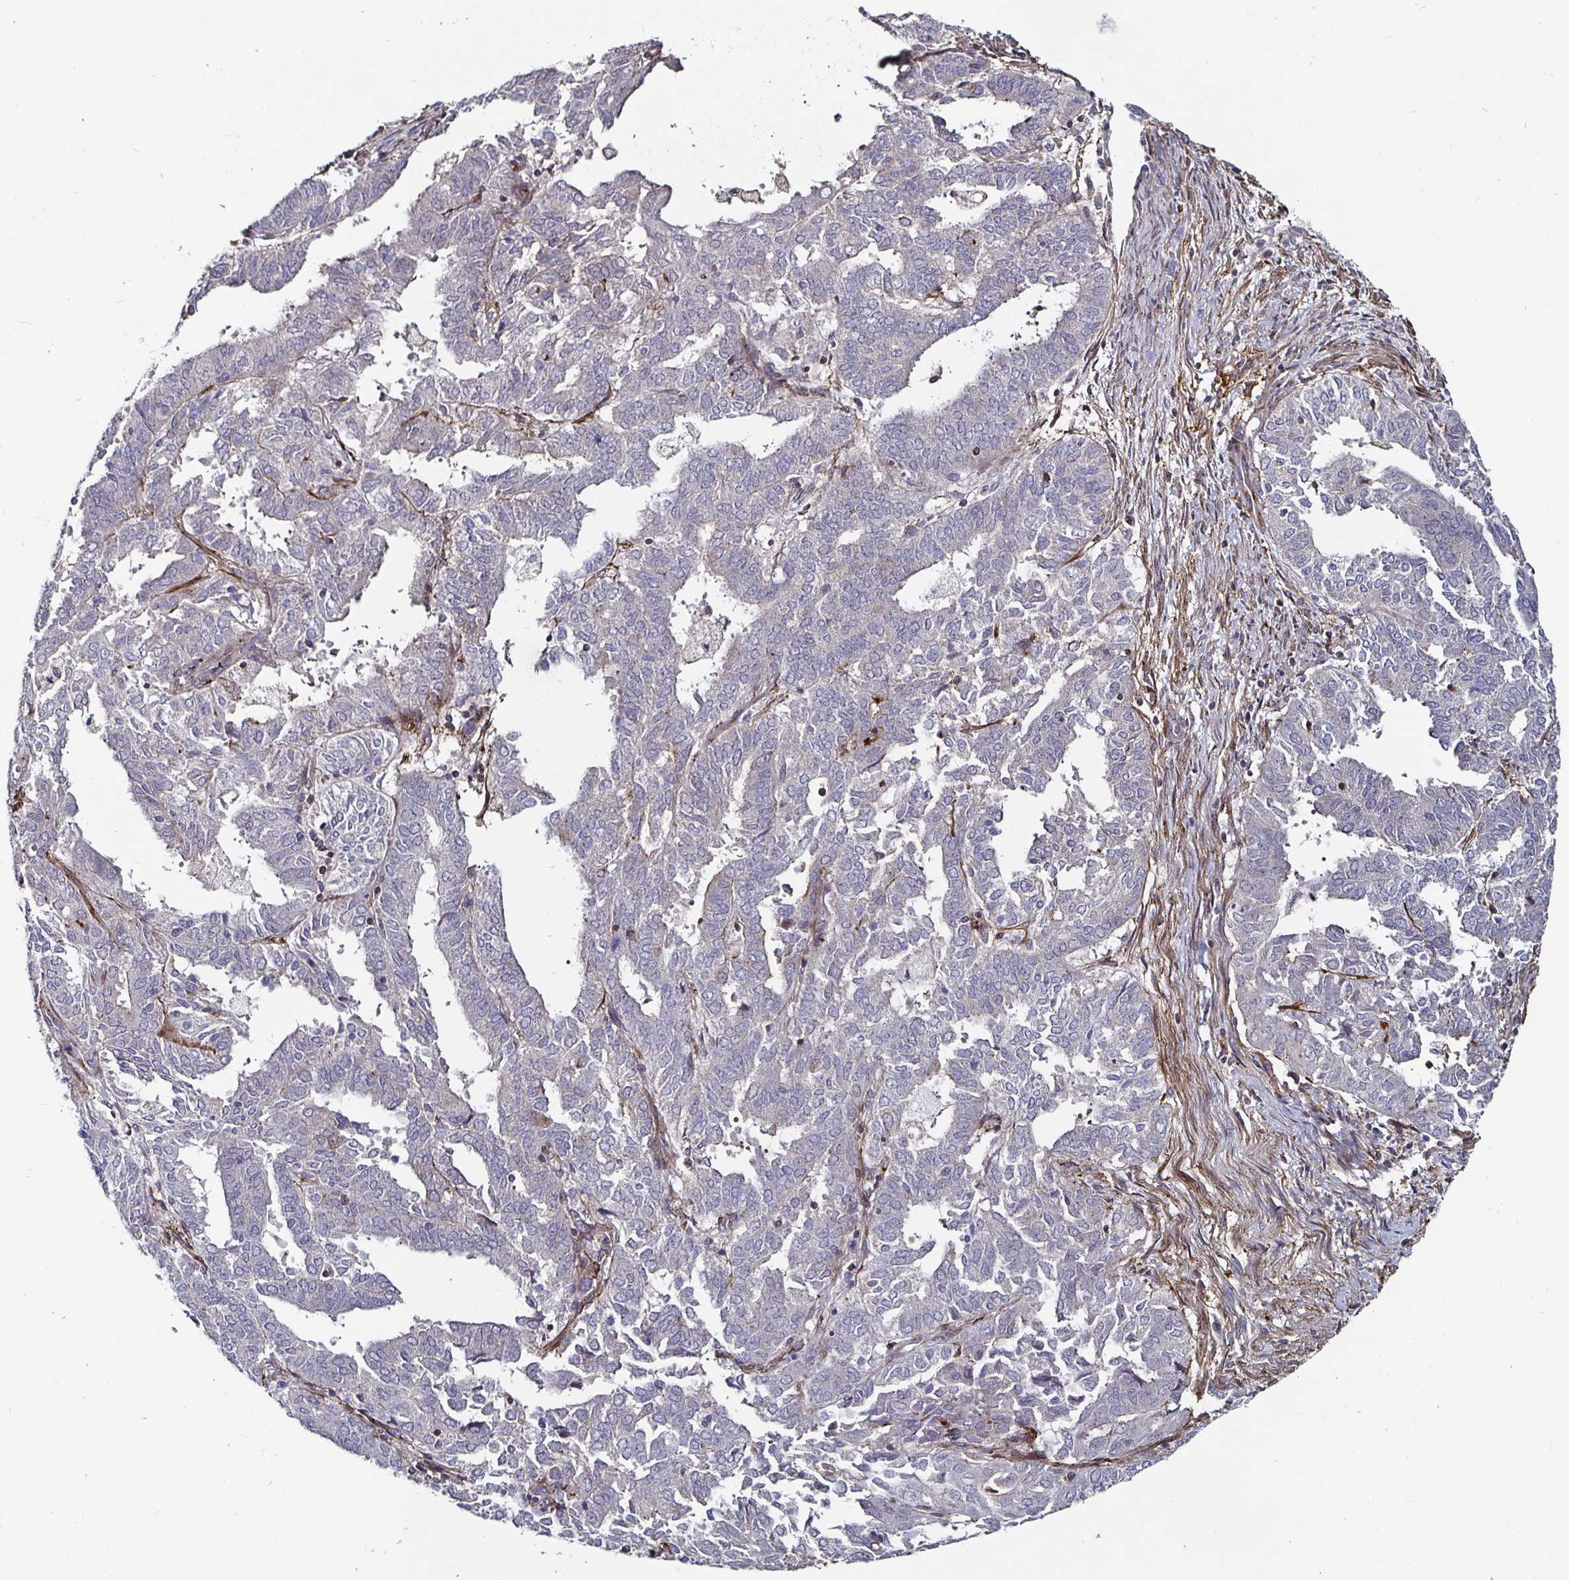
{"staining": {"intensity": "negative", "quantity": "none", "location": "none"}, "tissue": "endometrial cancer", "cell_type": "Tumor cells", "image_type": "cancer", "snomed": [{"axis": "morphology", "description": "Adenocarcinoma, NOS"}, {"axis": "topography", "description": "Endometrium"}], "caption": "Tumor cells are negative for brown protein staining in endometrial cancer (adenocarcinoma).", "gene": "GJA4", "patient": {"sex": "female", "age": 72}}